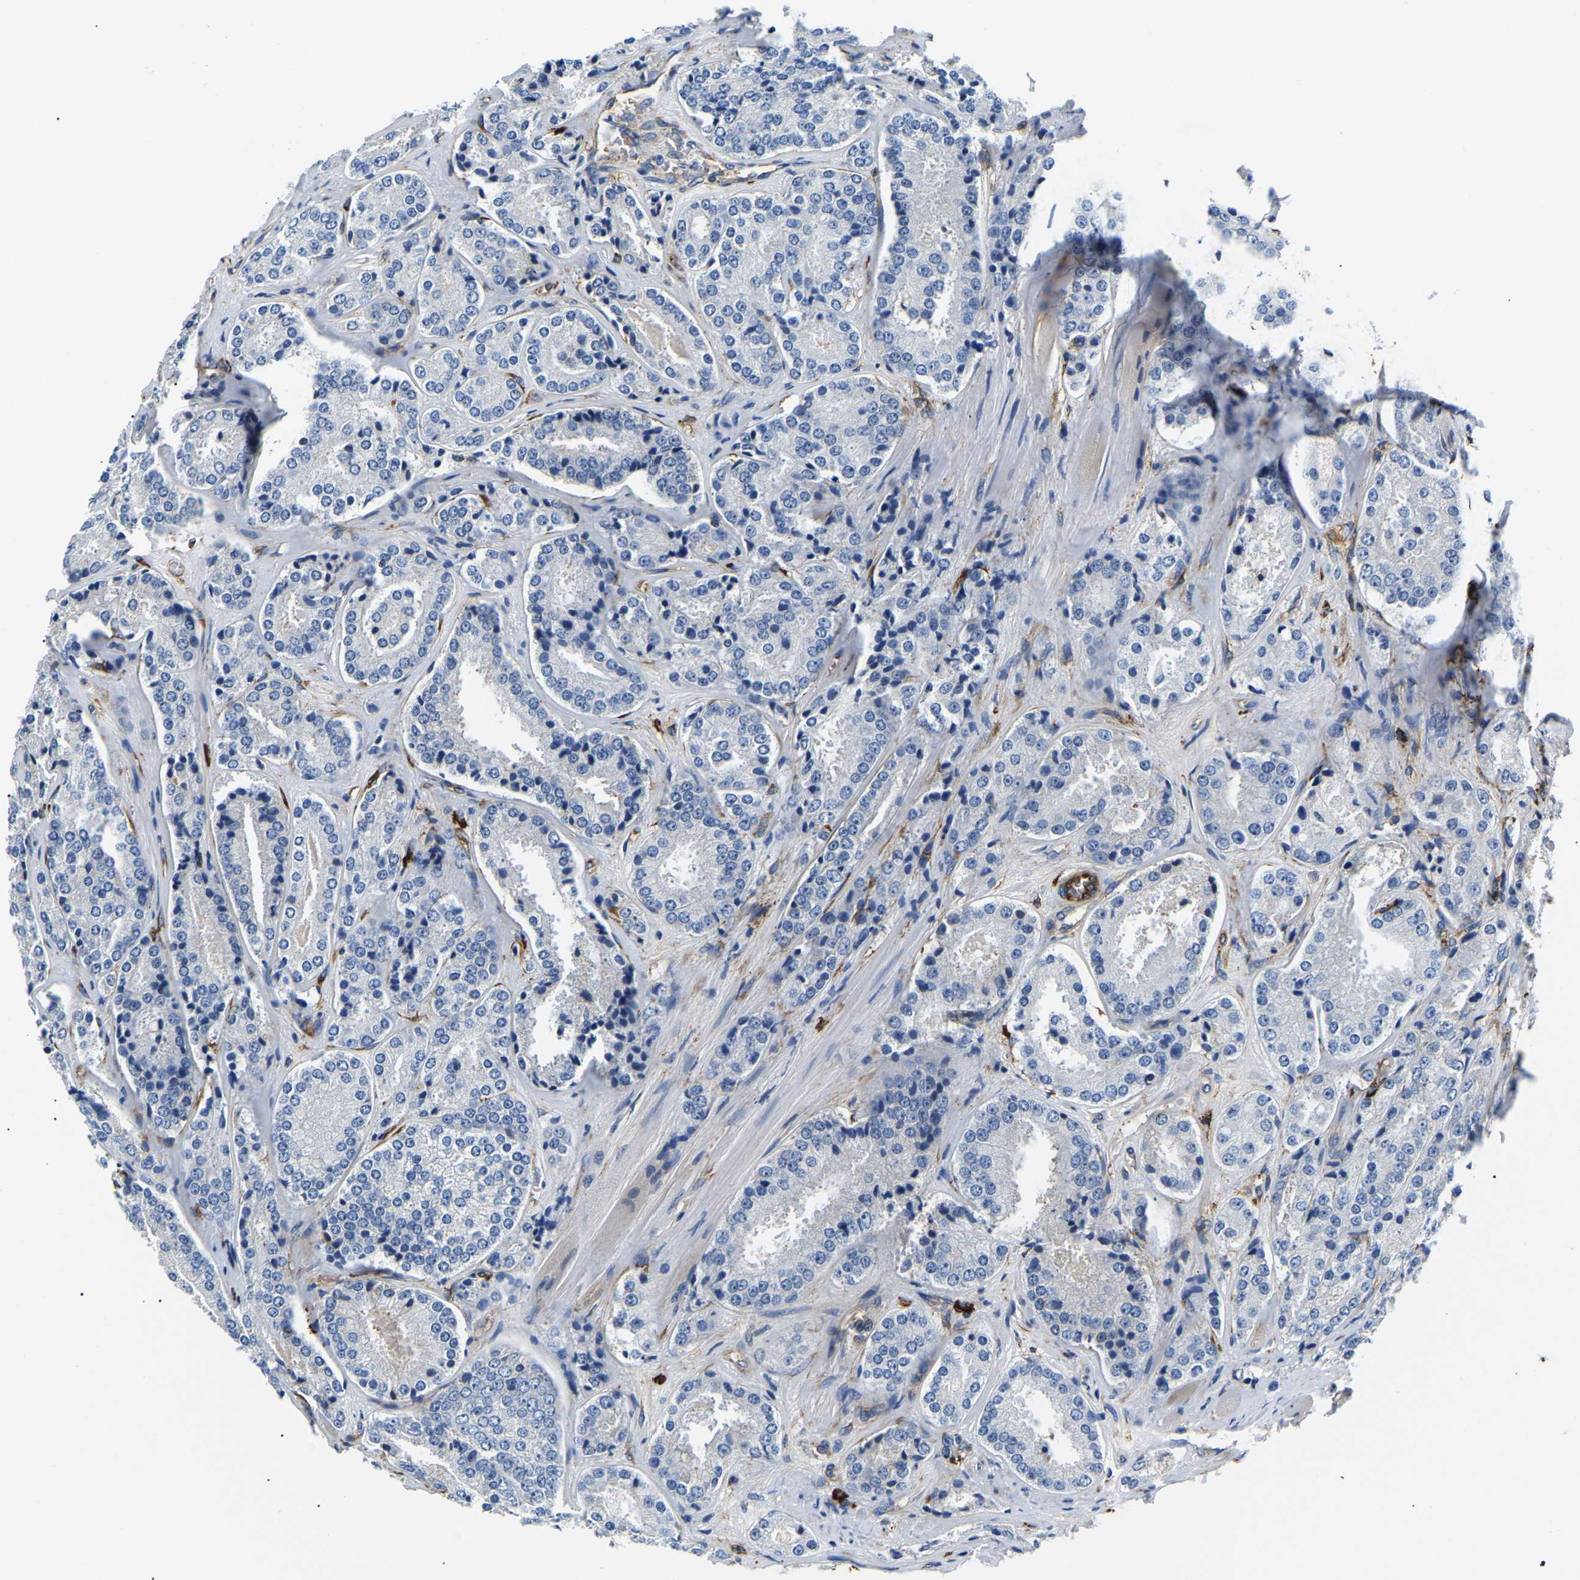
{"staining": {"intensity": "negative", "quantity": "none", "location": "none"}, "tissue": "prostate cancer", "cell_type": "Tumor cells", "image_type": "cancer", "snomed": [{"axis": "morphology", "description": "Adenocarcinoma, High grade"}, {"axis": "topography", "description": "Prostate"}], "caption": "DAB immunohistochemical staining of prostate cancer (high-grade adenocarcinoma) exhibits no significant expression in tumor cells.", "gene": "DUSP8", "patient": {"sex": "male", "age": 65}}